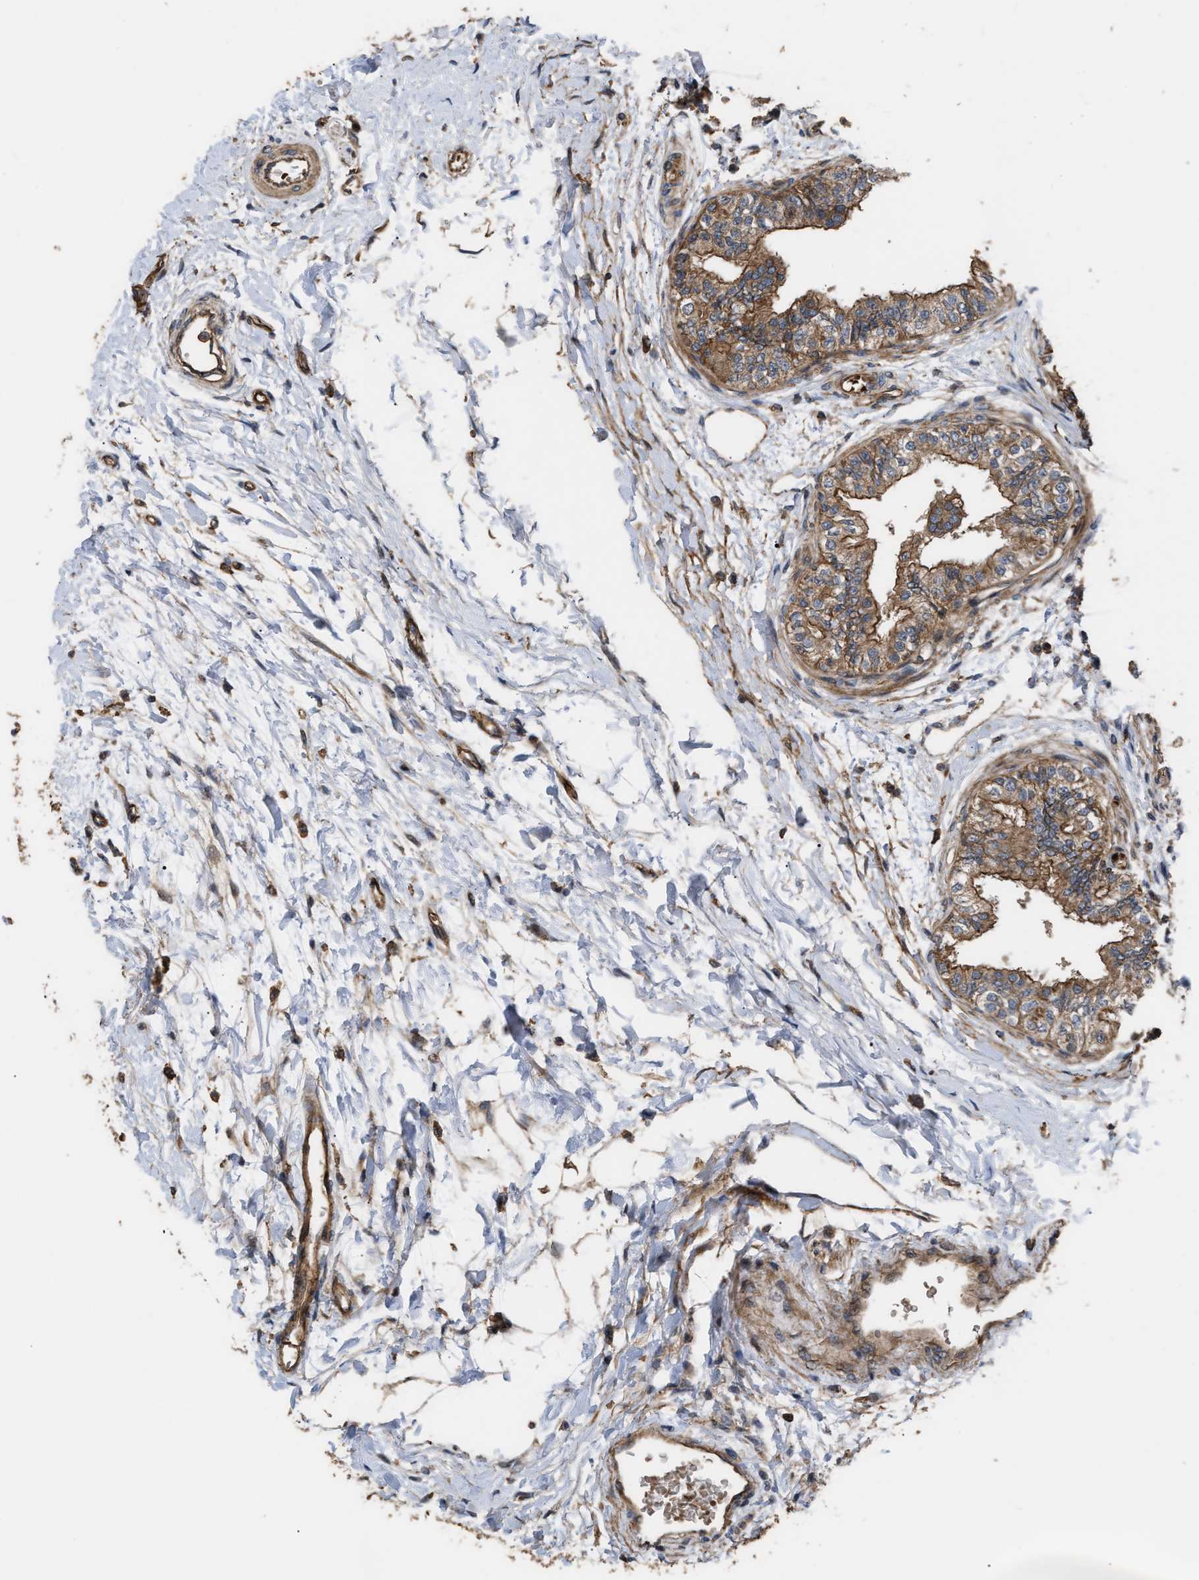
{"staining": {"intensity": "moderate", "quantity": ">75%", "location": "cytoplasmic/membranous"}, "tissue": "epididymis", "cell_type": "Glandular cells", "image_type": "normal", "snomed": [{"axis": "morphology", "description": "Normal tissue, NOS"}, {"axis": "morphology", "description": "Adenocarcinoma, metastatic, NOS"}, {"axis": "topography", "description": "Testis"}, {"axis": "topography", "description": "Epididymis"}], "caption": "Protein analysis of unremarkable epididymis reveals moderate cytoplasmic/membranous staining in about >75% of glandular cells. Nuclei are stained in blue.", "gene": "STAU1", "patient": {"sex": "male", "age": 26}}